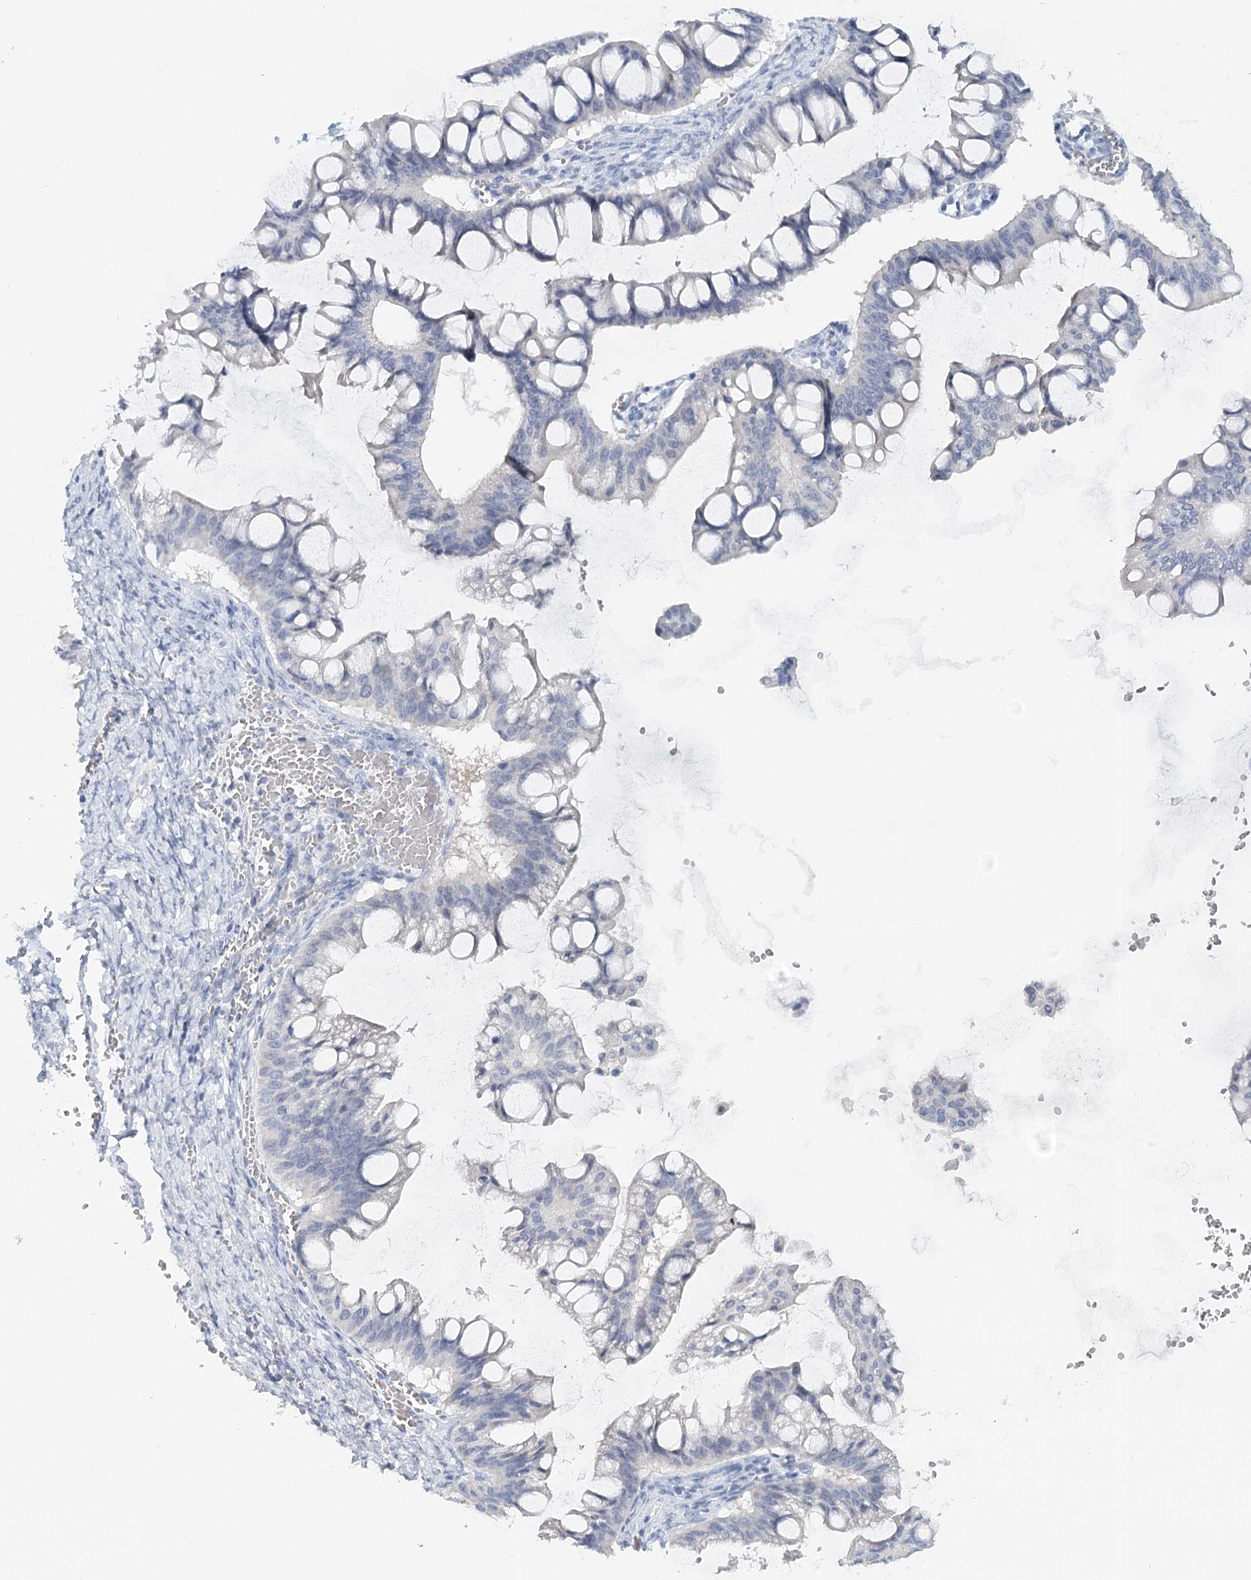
{"staining": {"intensity": "negative", "quantity": "none", "location": "none"}, "tissue": "ovarian cancer", "cell_type": "Tumor cells", "image_type": "cancer", "snomed": [{"axis": "morphology", "description": "Cystadenocarcinoma, mucinous, NOS"}, {"axis": "topography", "description": "Ovary"}], "caption": "Human ovarian cancer (mucinous cystadenocarcinoma) stained for a protein using immunohistochemistry (IHC) exhibits no expression in tumor cells.", "gene": "HSPA4L", "patient": {"sex": "female", "age": 73}}